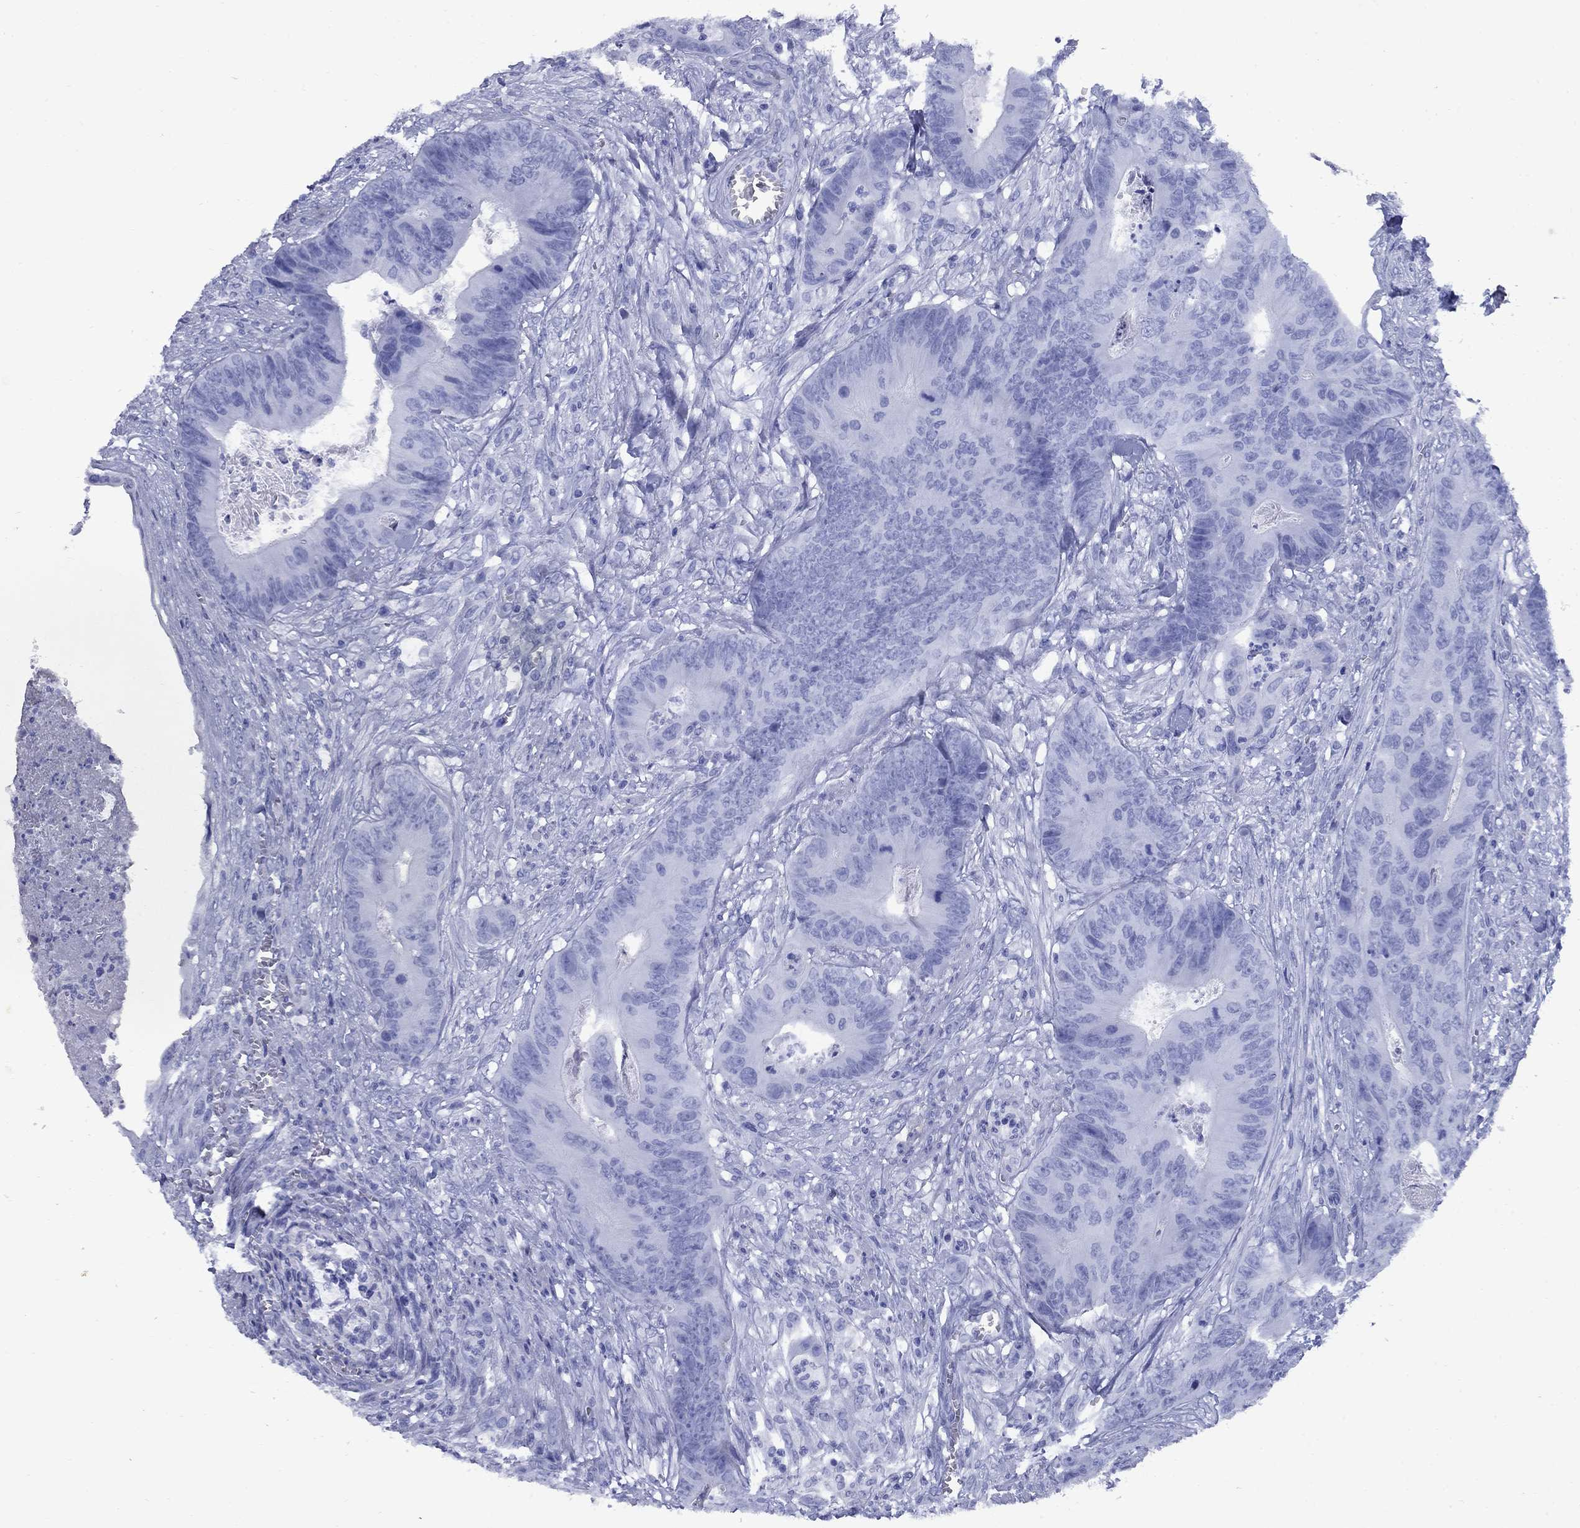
{"staining": {"intensity": "negative", "quantity": "none", "location": "none"}, "tissue": "colorectal cancer", "cell_type": "Tumor cells", "image_type": "cancer", "snomed": [{"axis": "morphology", "description": "Adenocarcinoma, NOS"}, {"axis": "topography", "description": "Colon"}], "caption": "DAB (3,3'-diaminobenzidine) immunohistochemical staining of human colorectal cancer displays no significant staining in tumor cells.", "gene": "CD1A", "patient": {"sex": "male", "age": 84}}